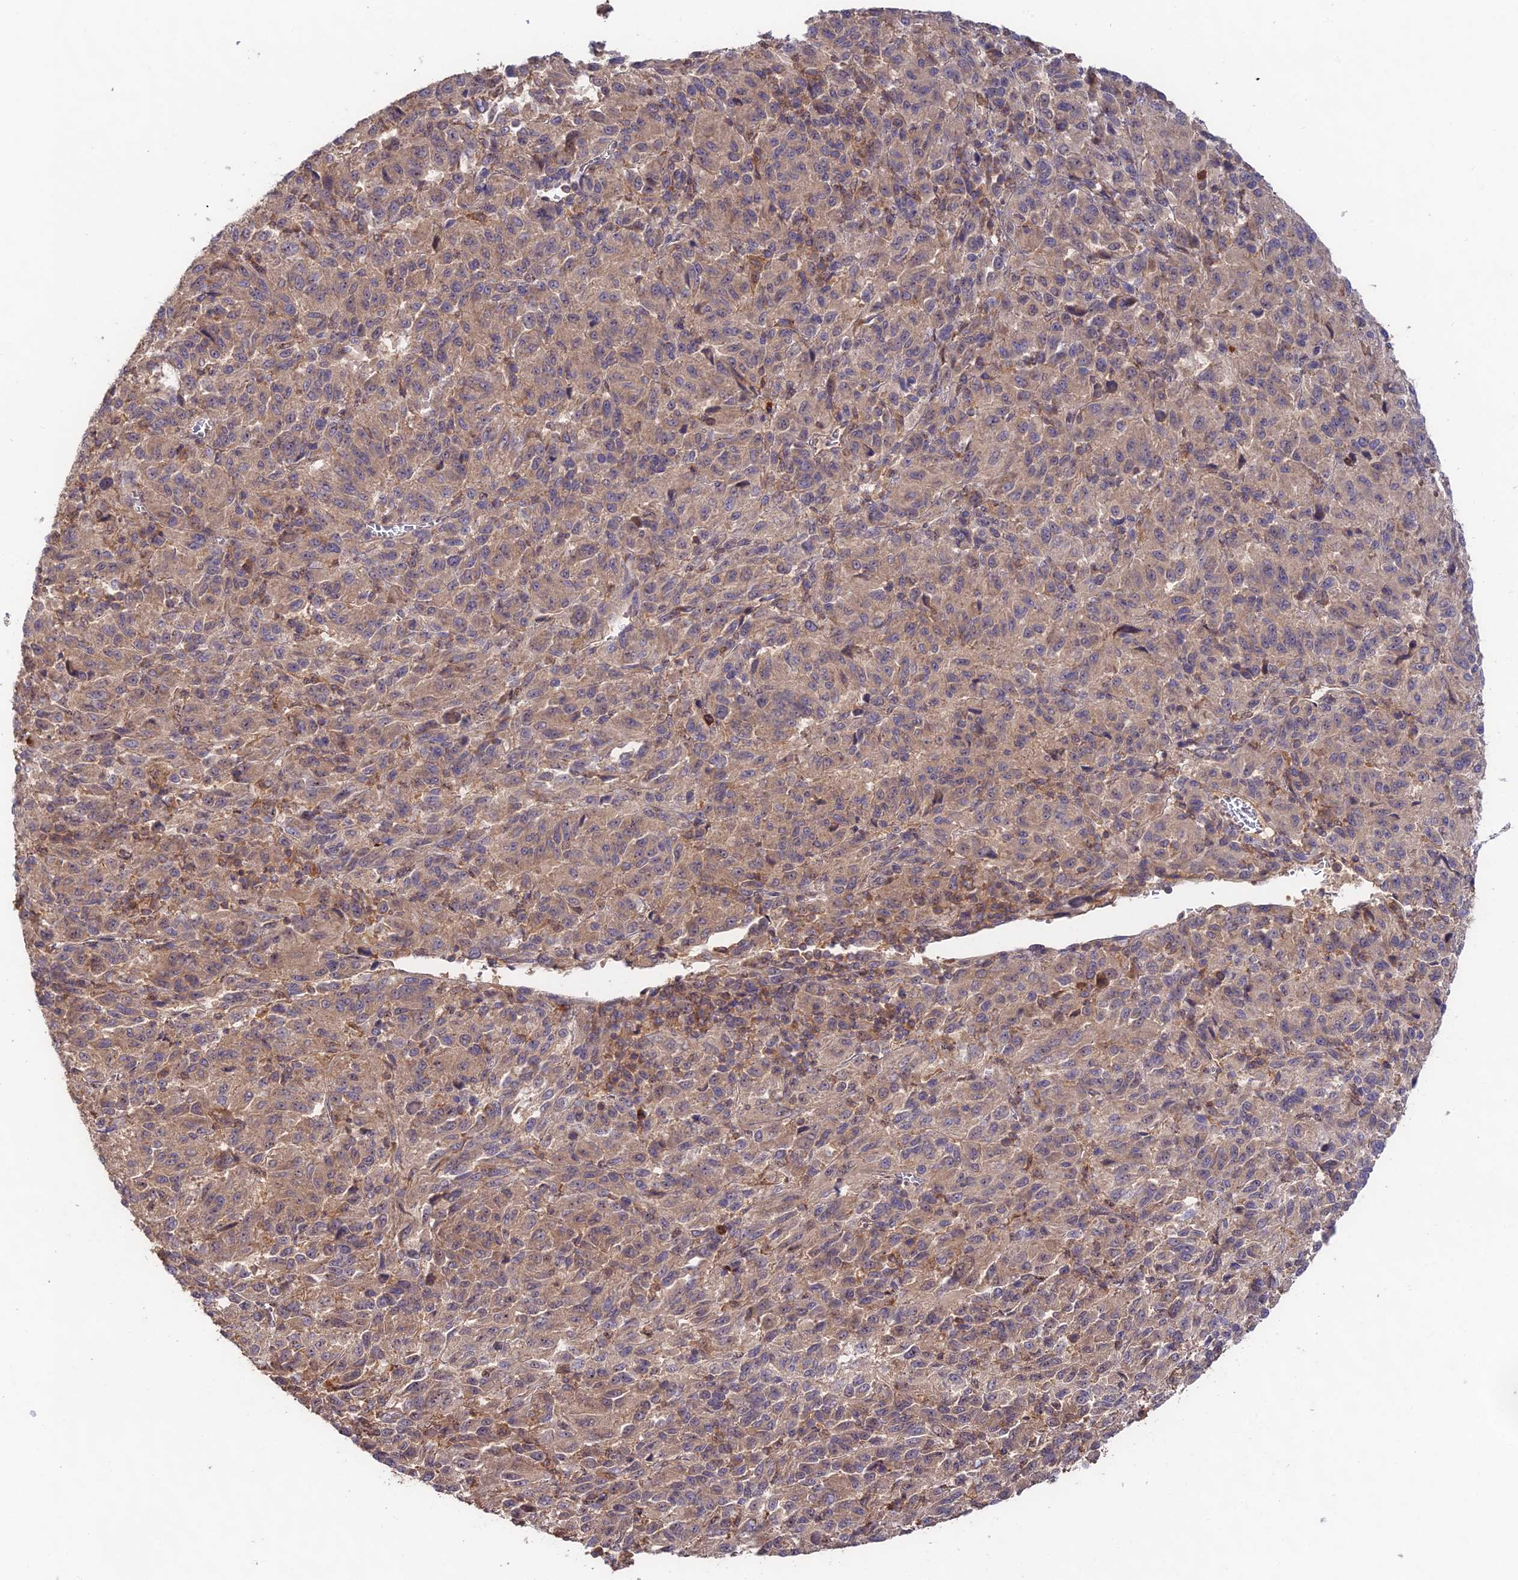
{"staining": {"intensity": "weak", "quantity": ">75%", "location": "cytoplasmic/membranous"}, "tissue": "melanoma", "cell_type": "Tumor cells", "image_type": "cancer", "snomed": [{"axis": "morphology", "description": "Malignant melanoma, Metastatic site"}, {"axis": "topography", "description": "Lung"}], "caption": "High-power microscopy captured an IHC image of melanoma, revealing weak cytoplasmic/membranous positivity in about >75% of tumor cells. The staining was performed using DAB (3,3'-diaminobenzidine) to visualize the protein expression in brown, while the nuclei were stained in blue with hematoxylin (Magnification: 20x).", "gene": "CLCF1", "patient": {"sex": "male", "age": 64}}